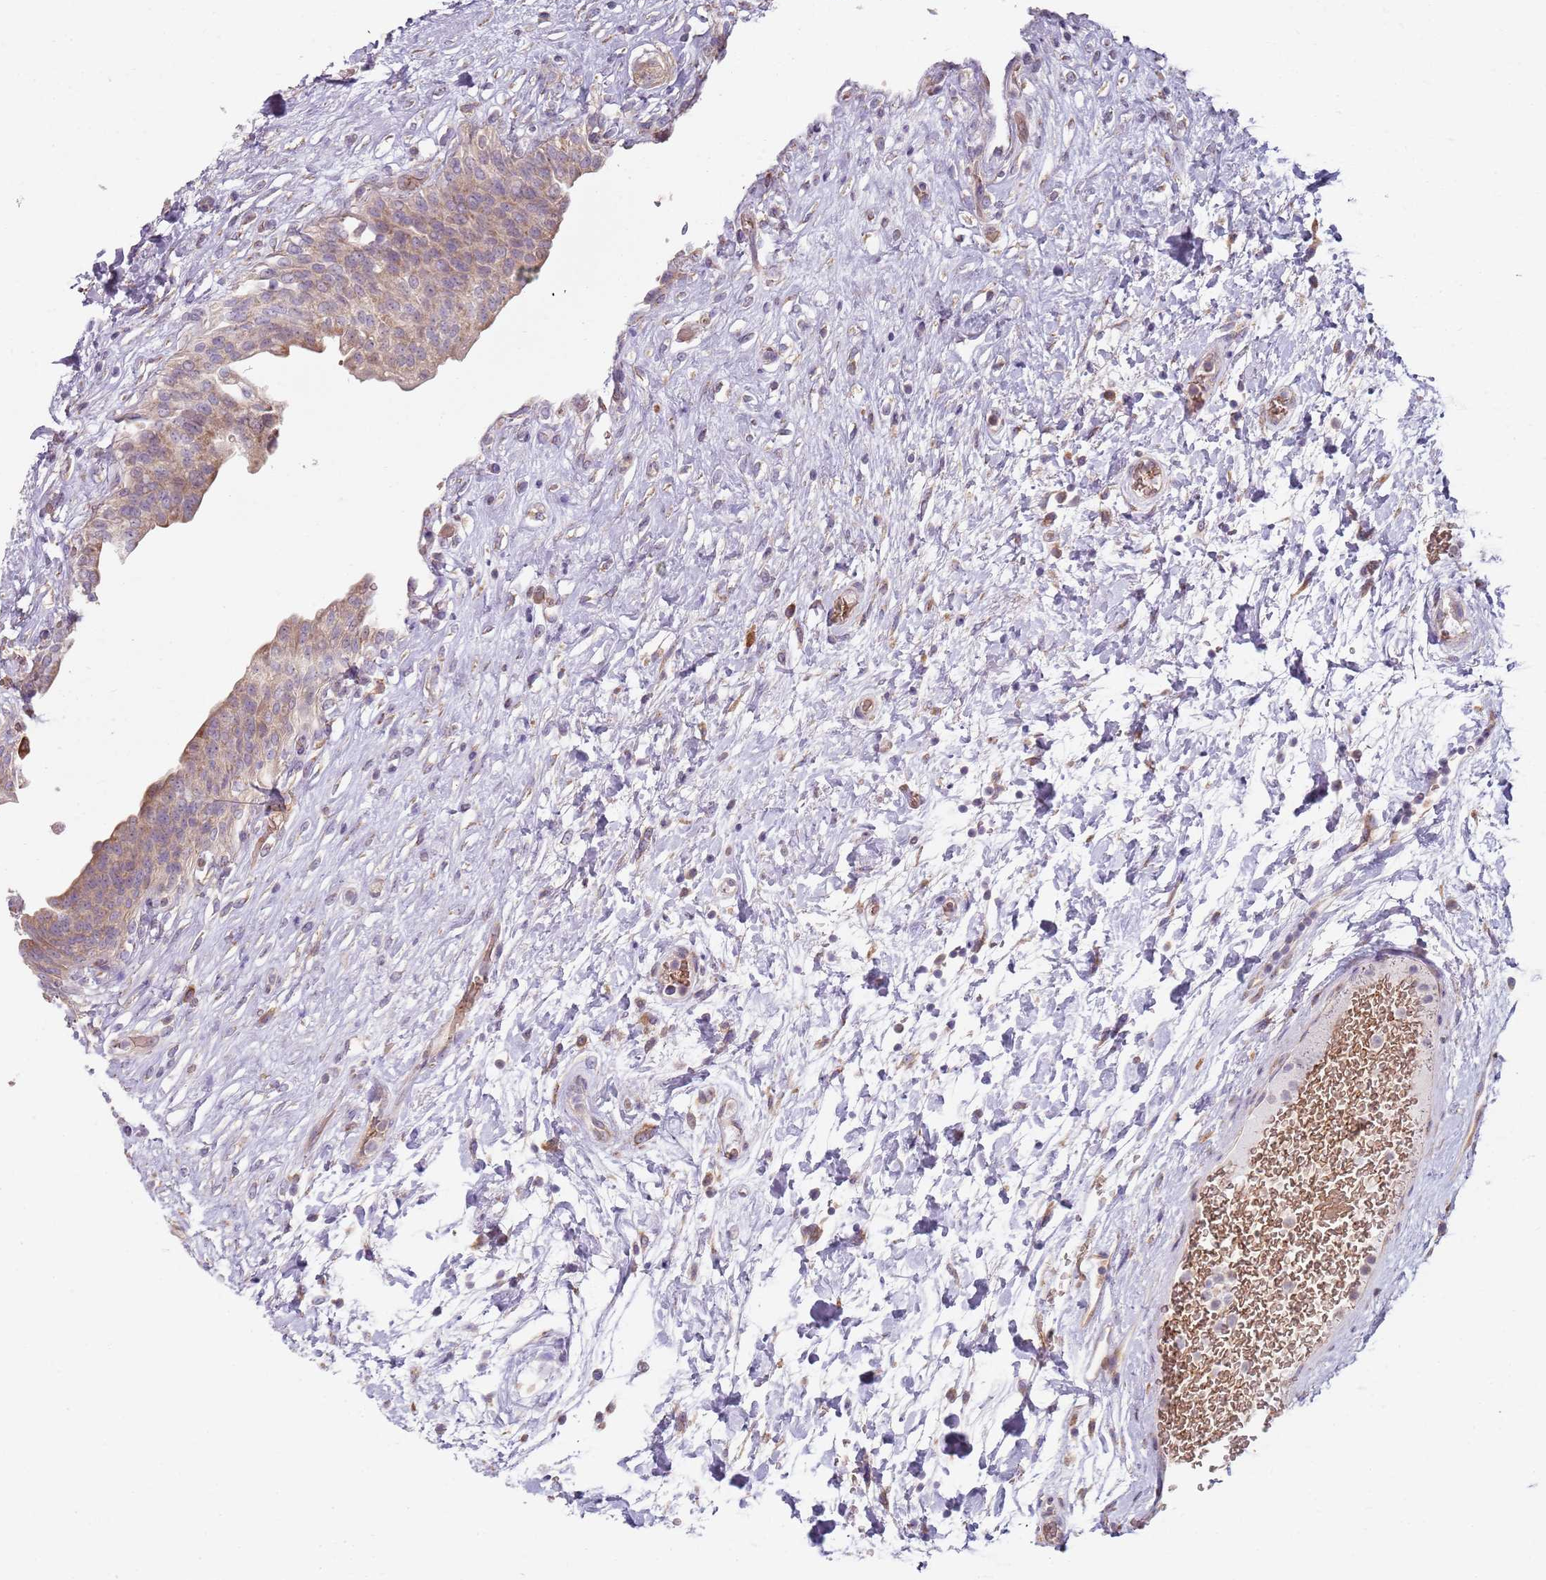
{"staining": {"intensity": "strong", "quantity": "<25%", "location": "cytoplasmic/membranous"}, "tissue": "urinary bladder", "cell_type": "Urothelial cells", "image_type": "normal", "snomed": [{"axis": "morphology", "description": "Normal tissue, NOS"}, {"axis": "topography", "description": "Urinary bladder"}], "caption": "Protein positivity by immunohistochemistry demonstrates strong cytoplasmic/membranous staining in about <25% of urothelial cells in normal urinary bladder. The staining was performed using DAB to visualize the protein expression in brown, while the nuclei were stained in blue with hematoxylin (Magnification: 20x).", "gene": "SPATA2", "patient": {"sex": "male", "age": 74}}